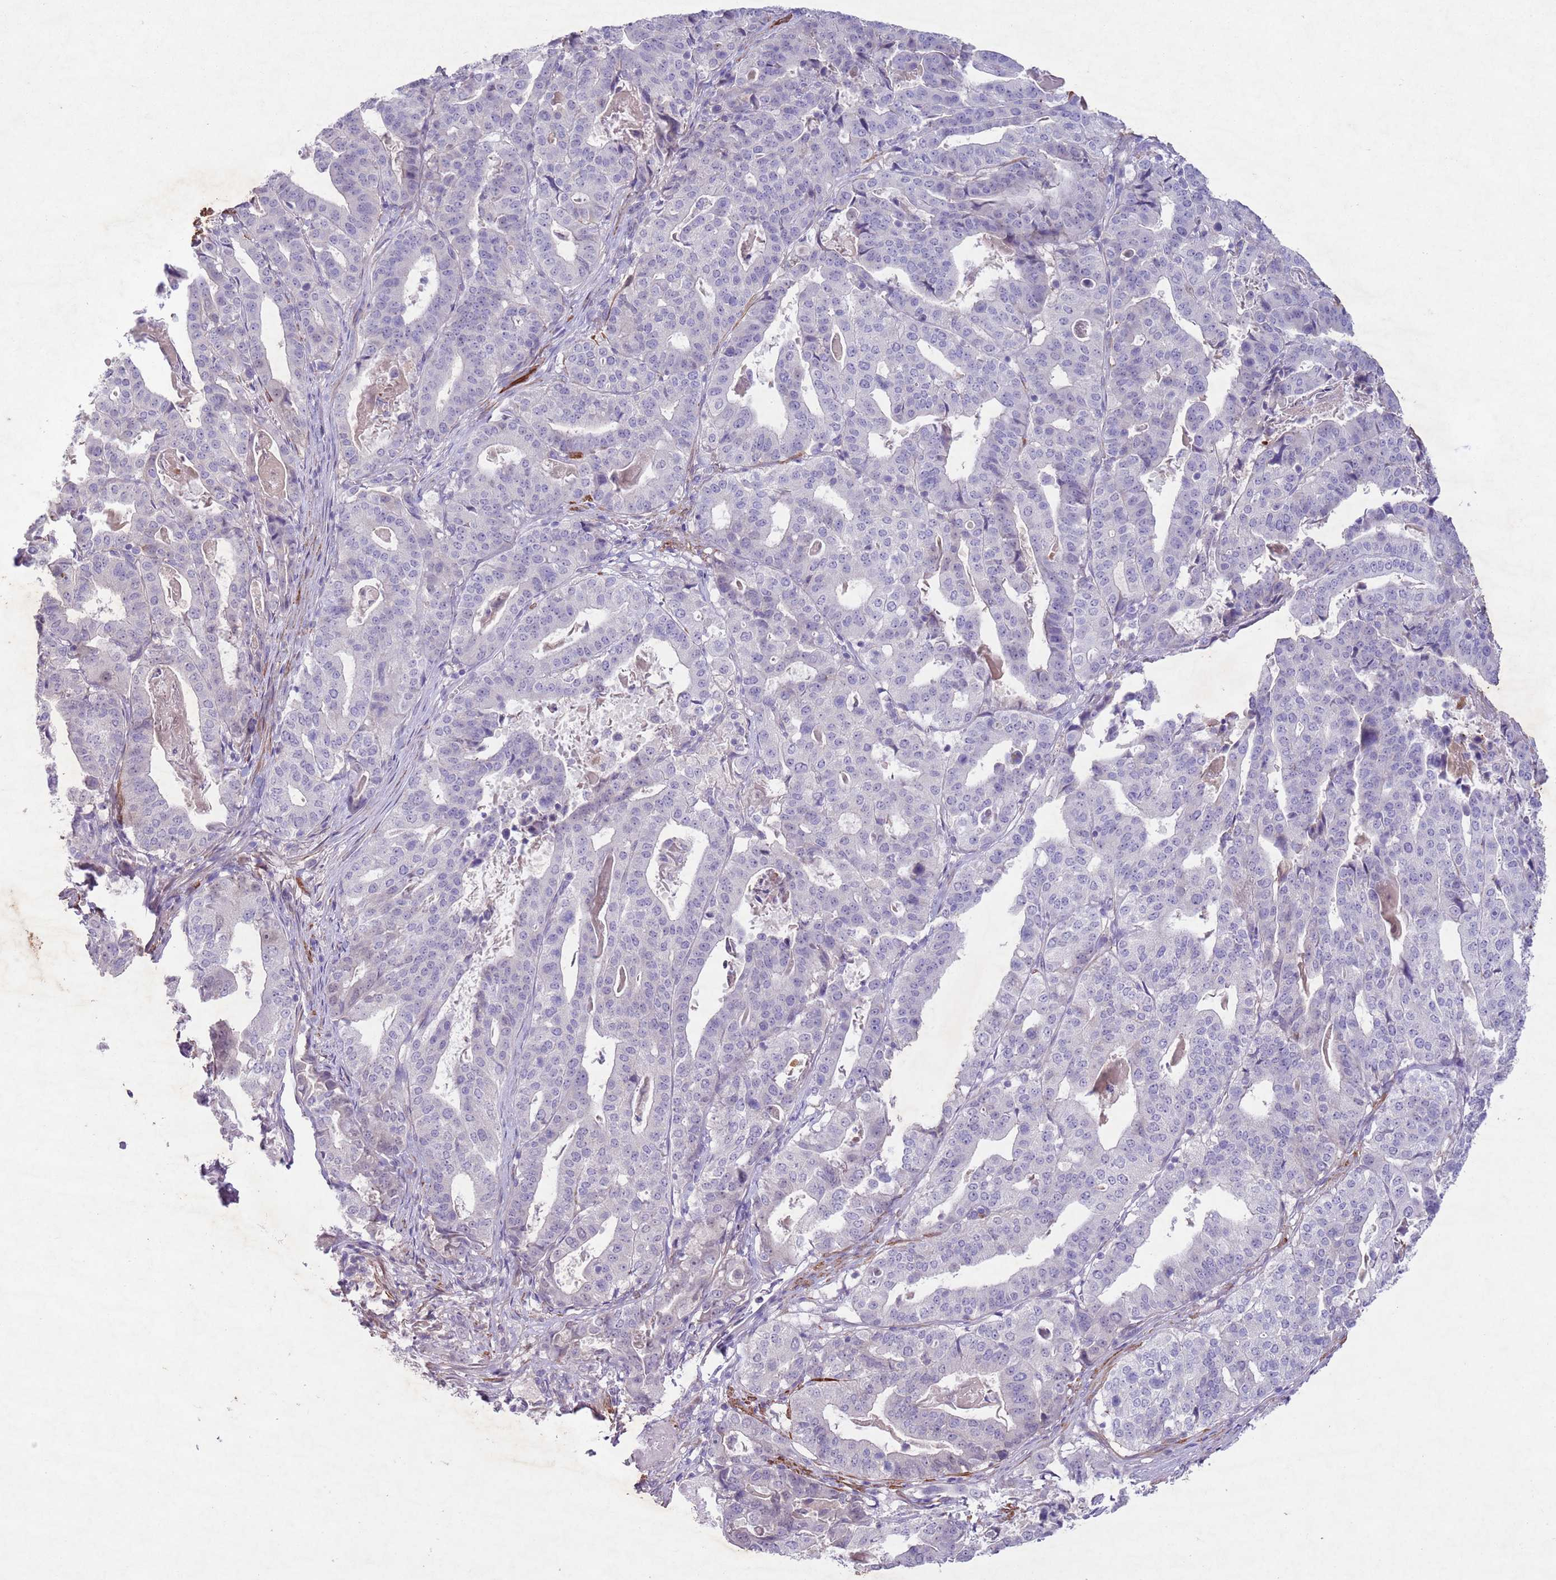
{"staining": {"intensity": "negative", "quantity": "none", "location": "none"}, "tissue": "stomach cancer", "cell_type": "Tumor cells", "image_type": "cancer", "snomed": [{"axis": "morphology", "description": "Adenocarcinoma, NOS"}, {"axis": "topography", "description": "Stomach"}], "caption": "Immunohistochemistry micrograph of stomach cancer (adenocarcinoma) stained for a protein (brown), which exhibits no expression in tumor cells. (DAB IHC, high magnification).", "gene": "CCNI", "patient": {"sex": "male", "age": 48}}